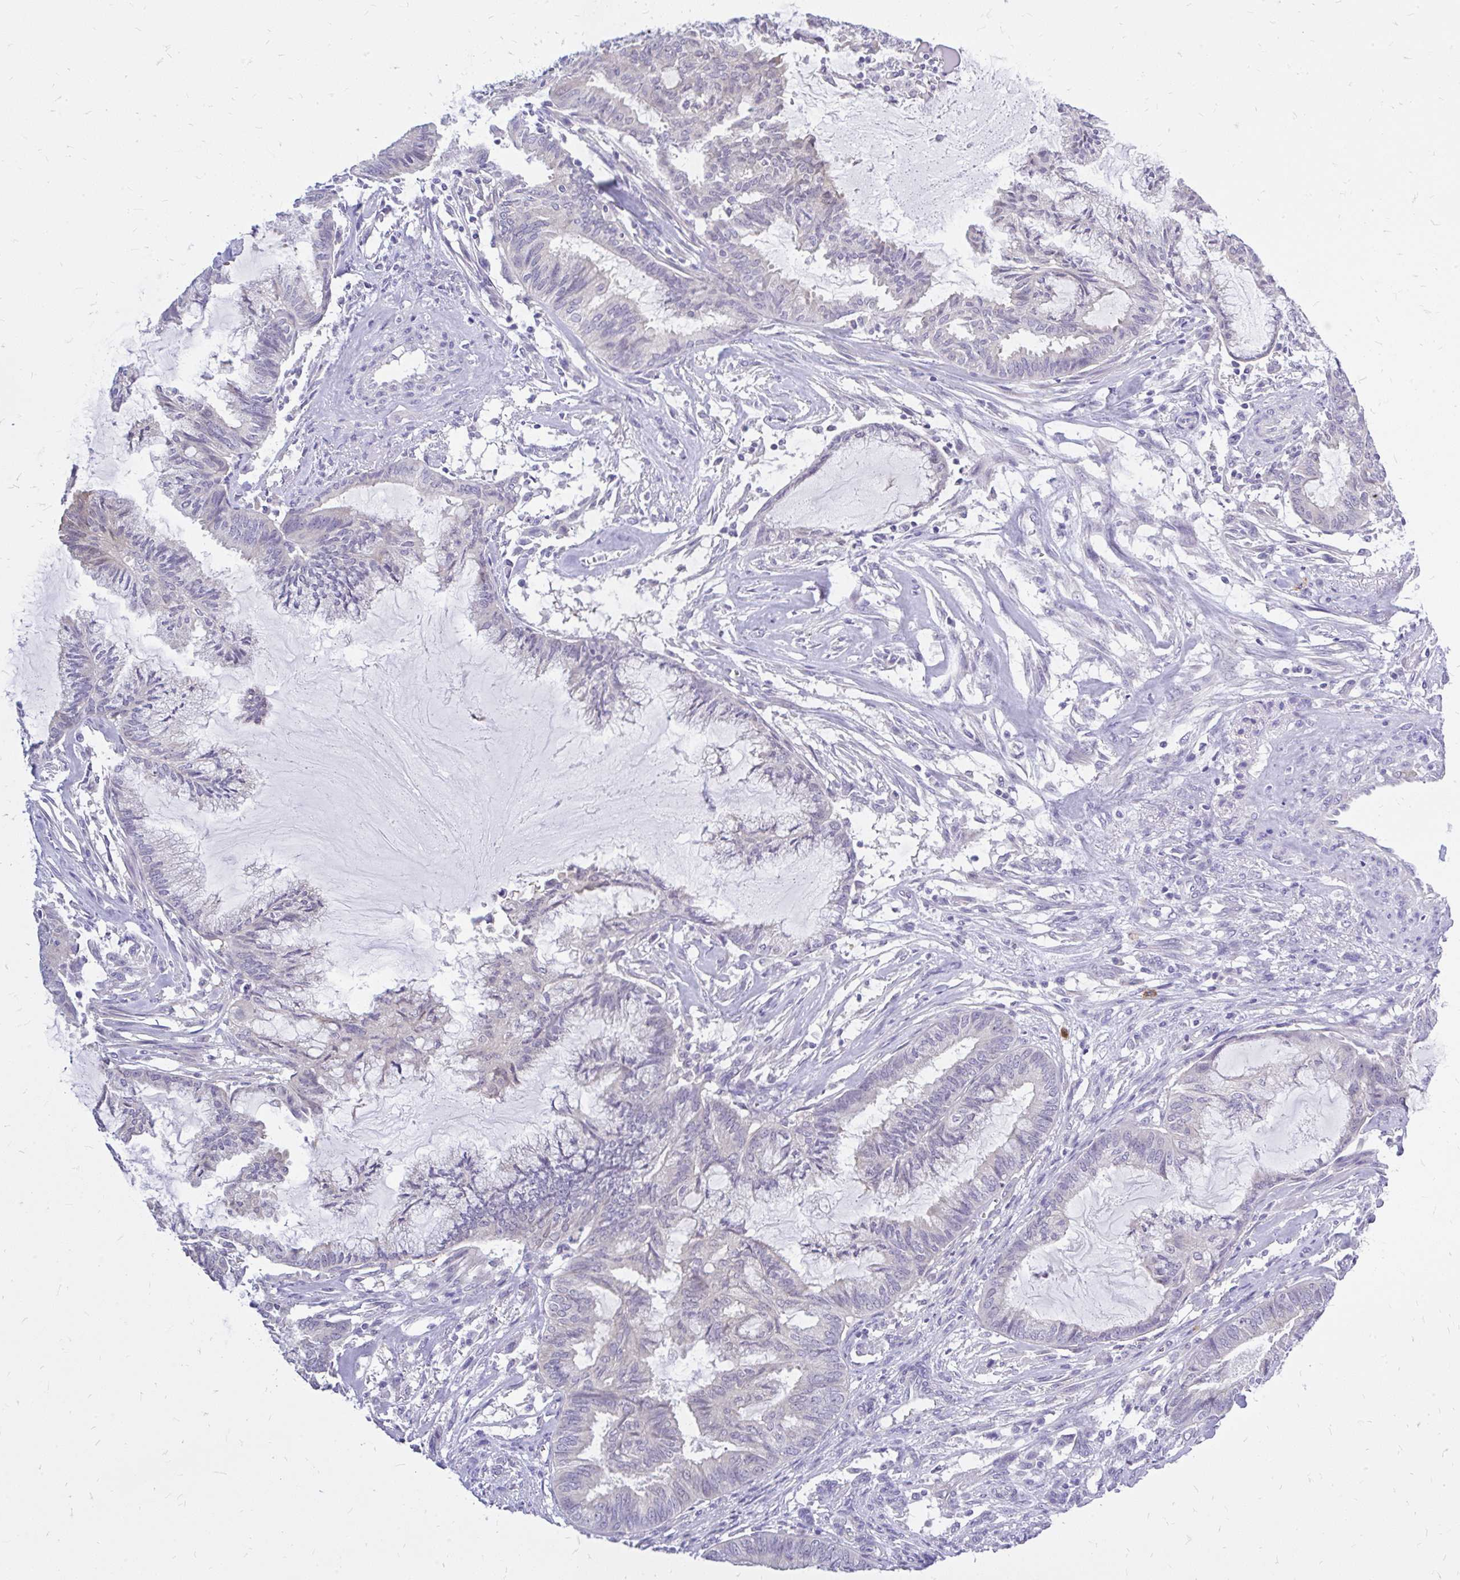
{"staining": {"intensity": "negative", "quantity": "none", "location": "none"}, "tissue": "endometrial cancer", "cell_type": "Tumor cells", "image_type": "cancer", "snomed": [{"axis": "morphology", "description": "Adenocarcinoma, NOS"}, {"axis": "topography", "description": "Endometrium"}], "caption": "An IHC image of endometrial cancer (adenocarcinoma) is shown. There is no staining in tumor cells of endometrial cancer (adenocarcinoma).", "gene": "MAP1LC3A", "patient": {"sex": "female", "age": 86}}